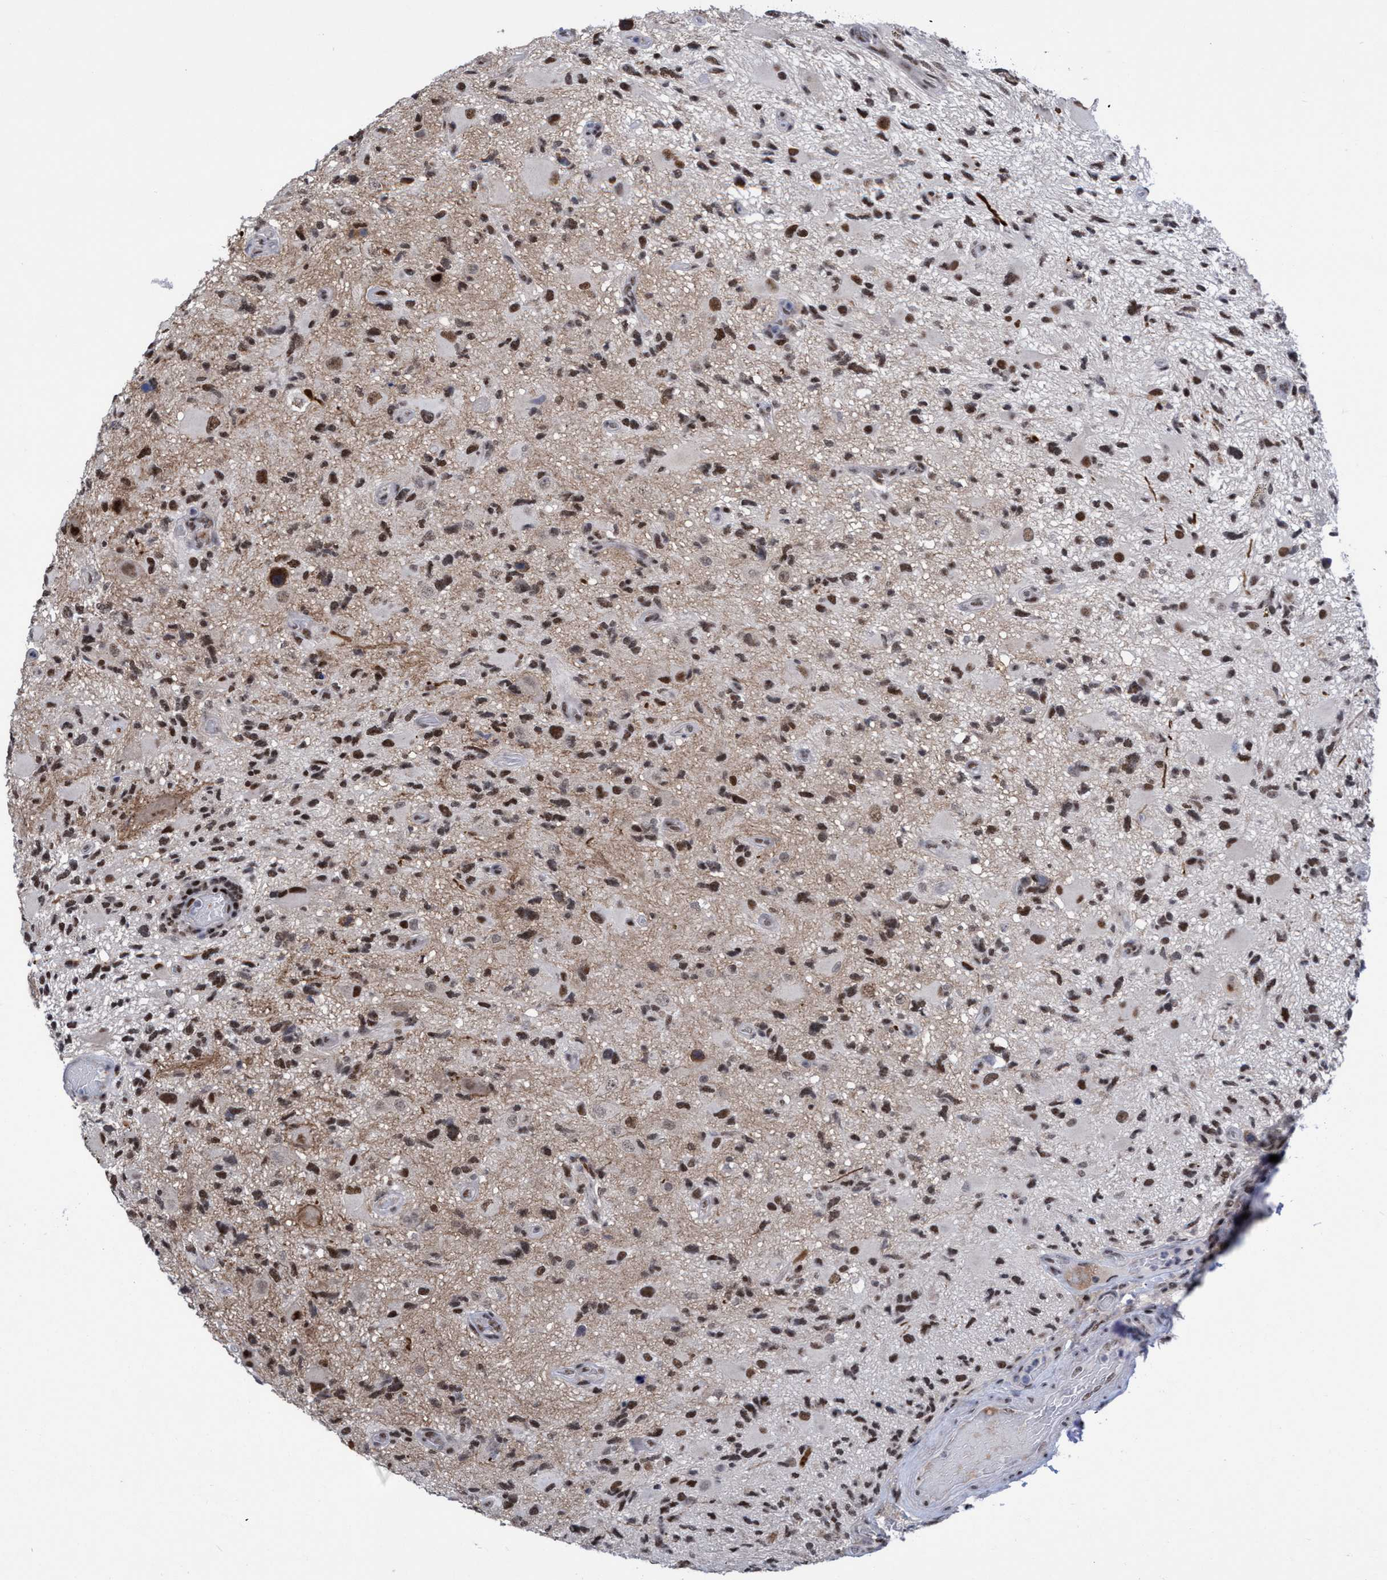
{"staining": {"intensity": "moderate", "quantity": ">75%", "location": "nuclear"}, "tissue": "glioma", "cell_type": "Tumor cells", "image_type": "cancer", "snomed": [{"axis": "morphology", "description": "Glioma, malignant, High grade"}, {"axis": "topography", "description": "Brain"}], "caption": "A high-resolution histopathology image shows immunohistochemistry (IHC) staining of high-grade glioma (malignant), which displays moderate nuclear expression in about >75% of tumor cells.", "gene": "C9orf78", "patient": {"sex": "male", "age": 33}}